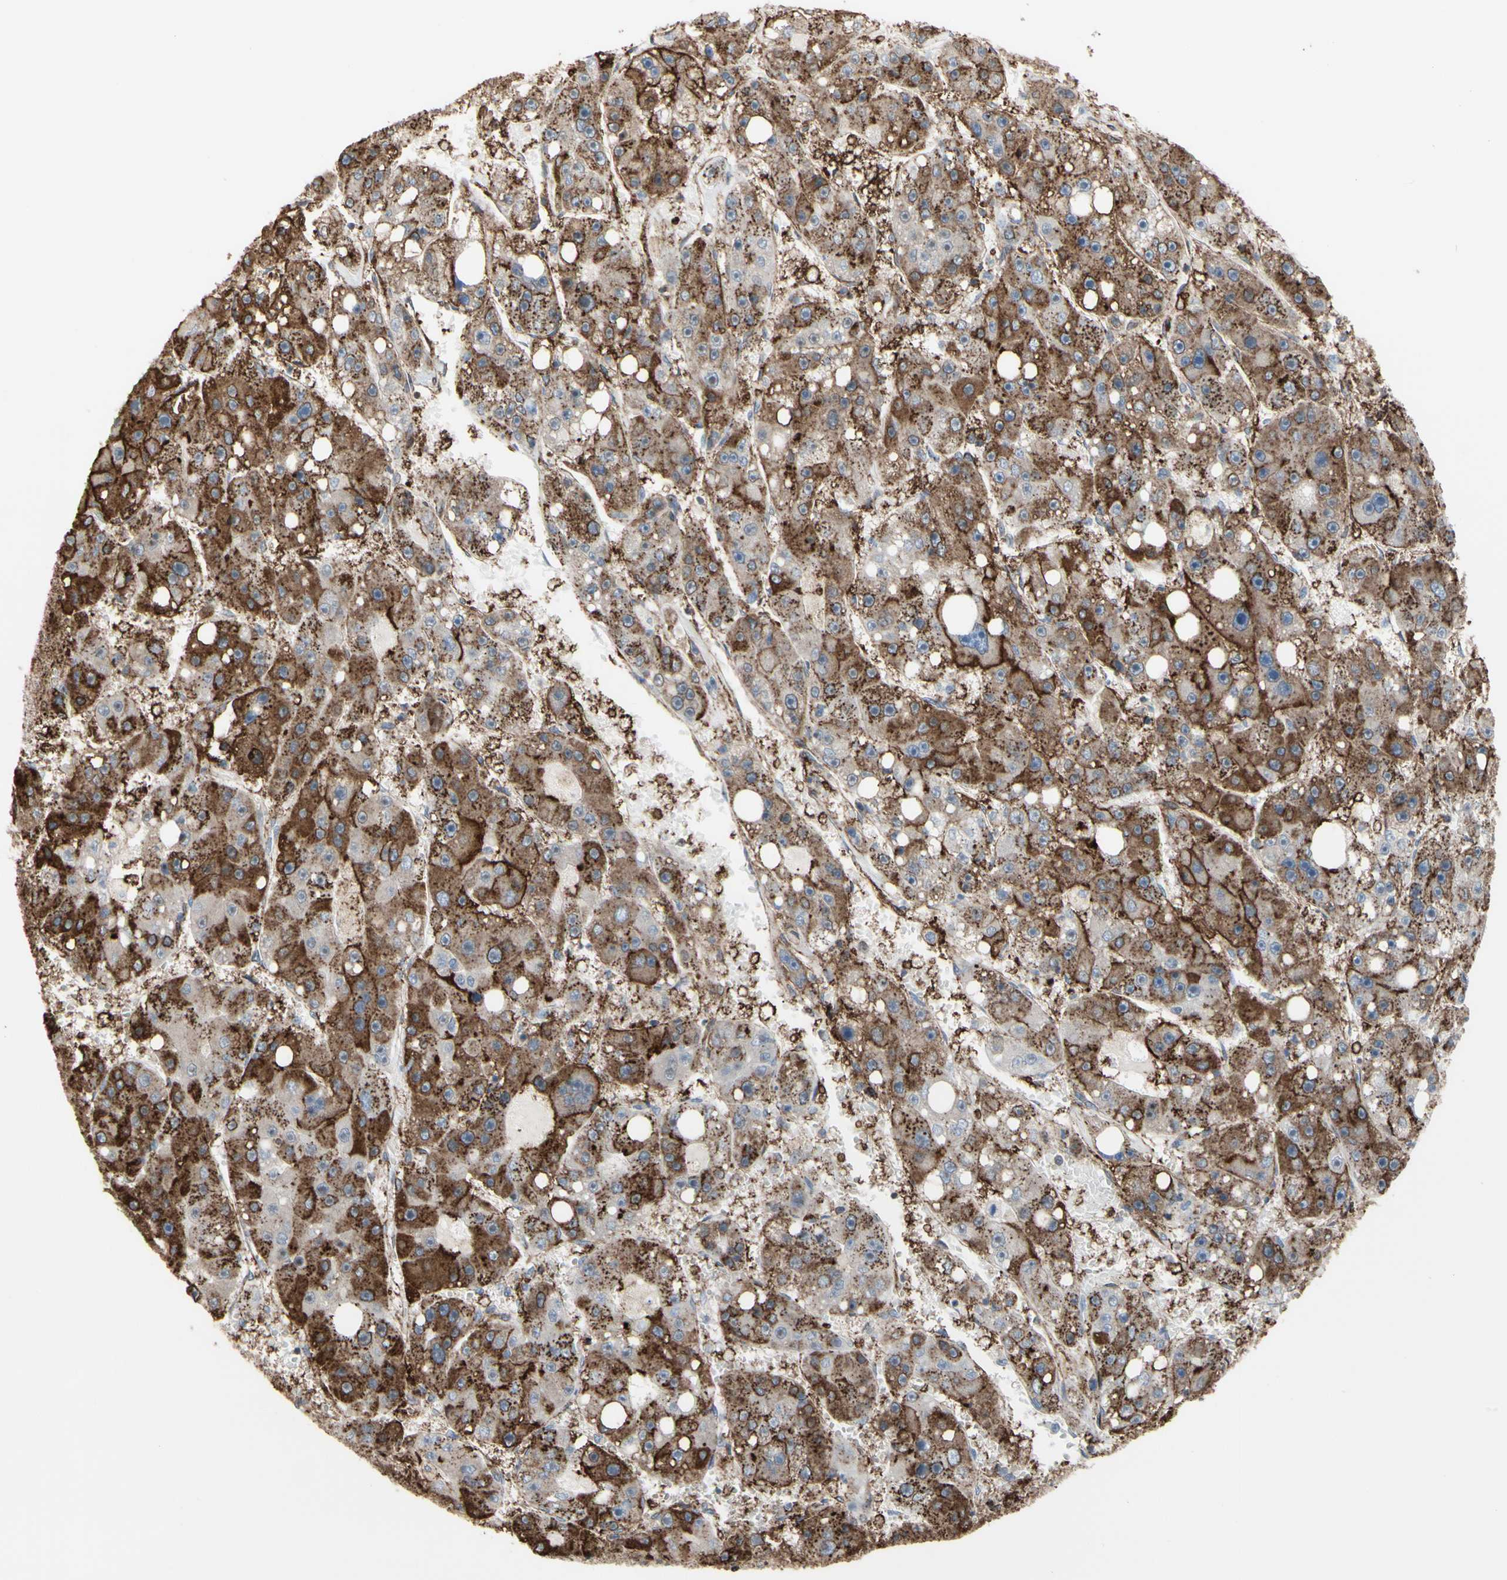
{"staining": {"intensity": "strong", "quantity": "25%-75%", "location": "cytoplasmic/membranous"}, "tissue": "liver cancer", "cell_type": "Tumor cells", "image_type": "cancer", "snomed": [{"axis": "morphology", "description": "Carcinoma, Hepatocellular, NOS"}, {"axis": "topography", "description": "Liver"}], "caption": "High-magnification brightfield microscopy of hepatocellular carcinoma (liver) stained with DAB (brown) and counterstained with hematoxylin (blue). tumor cells exhibit strong cytoplasmic/membranous expression is present in approximately25%-75% of cells.", "gene": "ANXA6", "patient": {"sex": "female", "age": 61}}